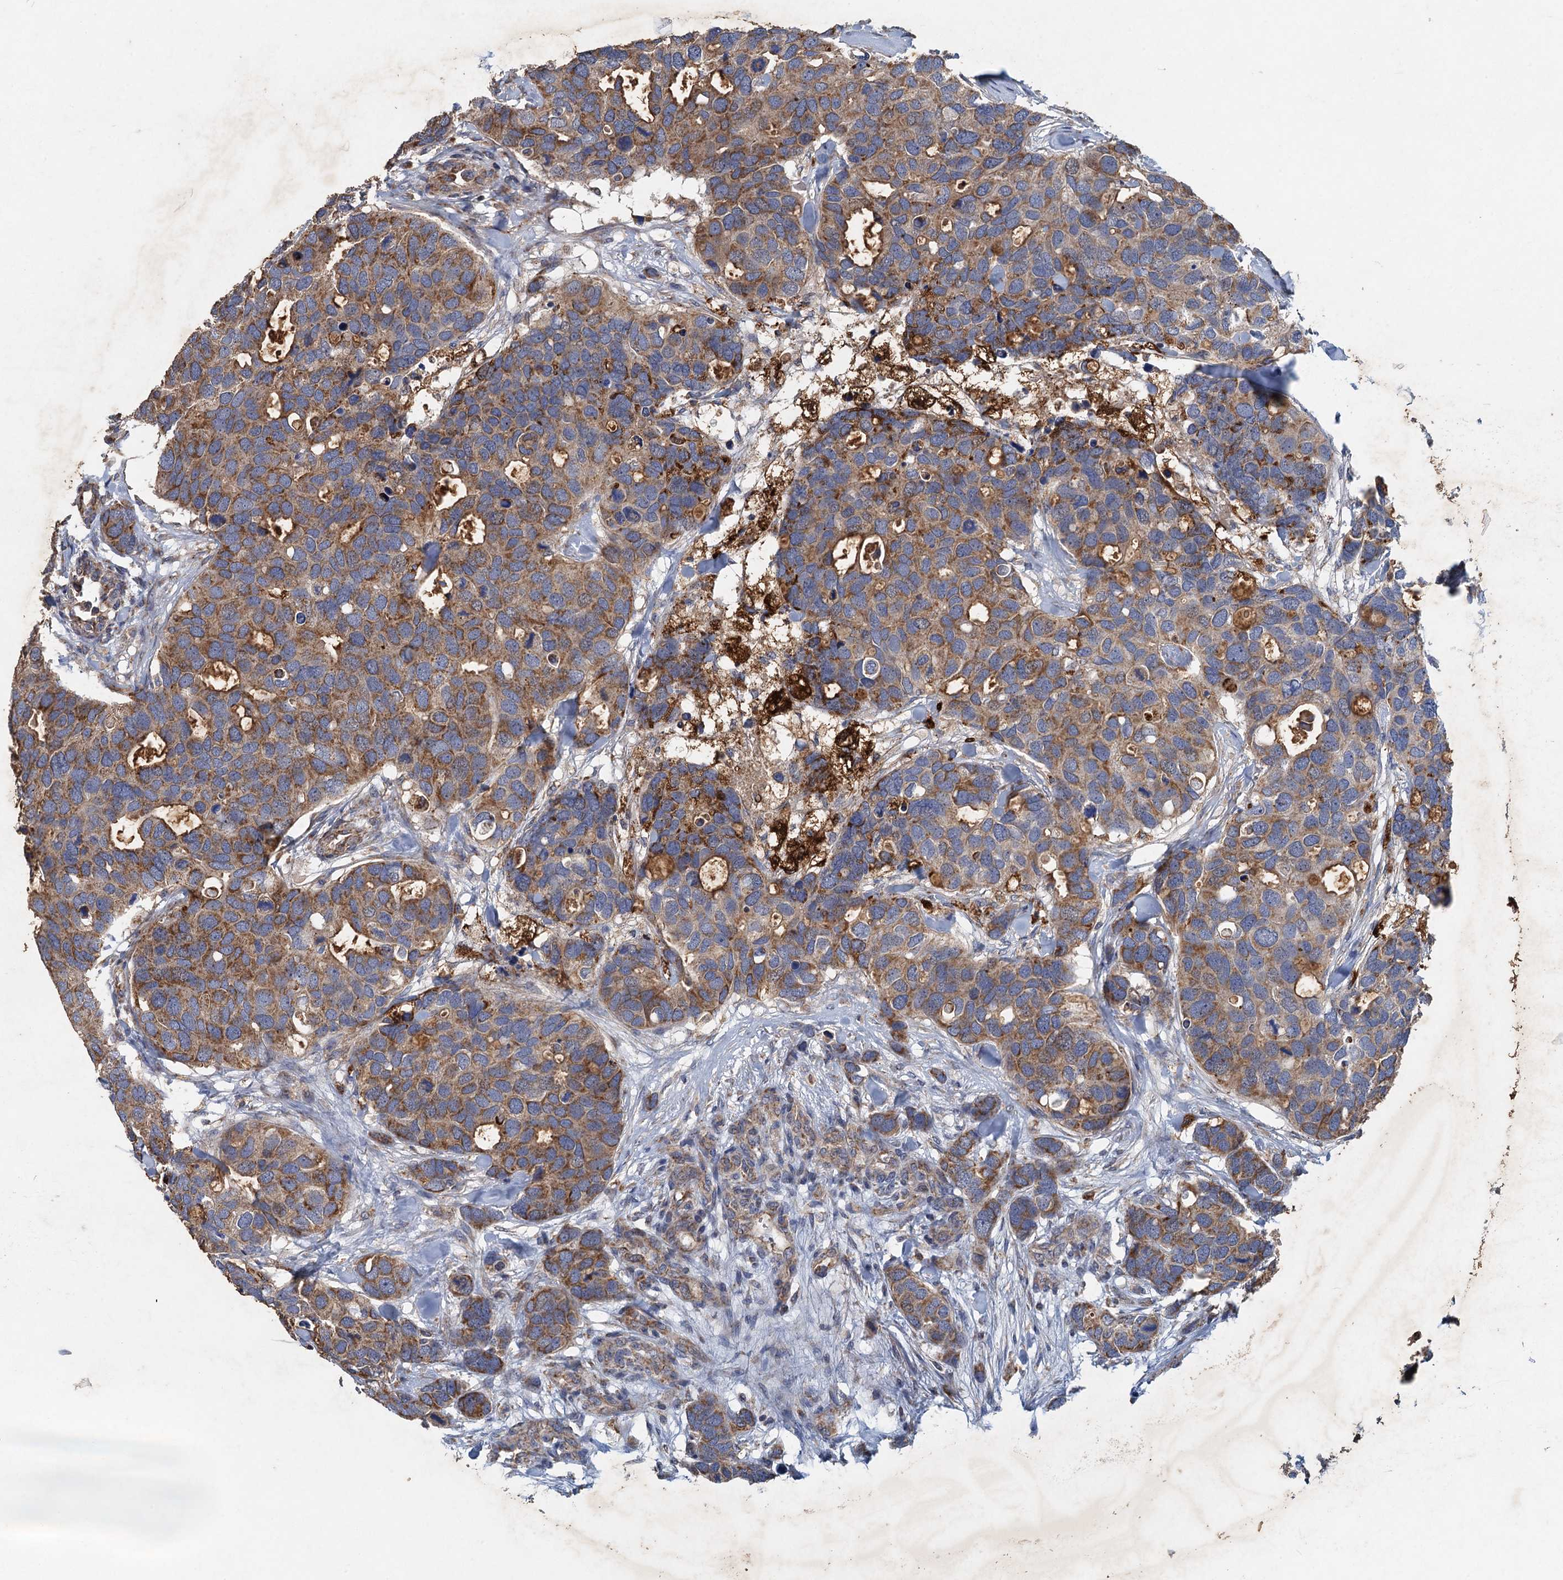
{"staining": {"intensity": "moderate", "quantity": ">75%", "location": "cytoplasmic/membranous"}, "tissue": "breast cancer", "cell_type": "Tumor cells", "image_type": "cancer", "snomed": [{"axis": "morphology", "description": "Duct carcinoma"}, {"axis": "topography", "description": "Breast"}], "caption": "Breast infiltrating ductal carcinoma stained with a protein marker exhibits moderate staining in tumor cells.", "gene": "BCS1L", "patient": {"sex": "female", "age": 83}}